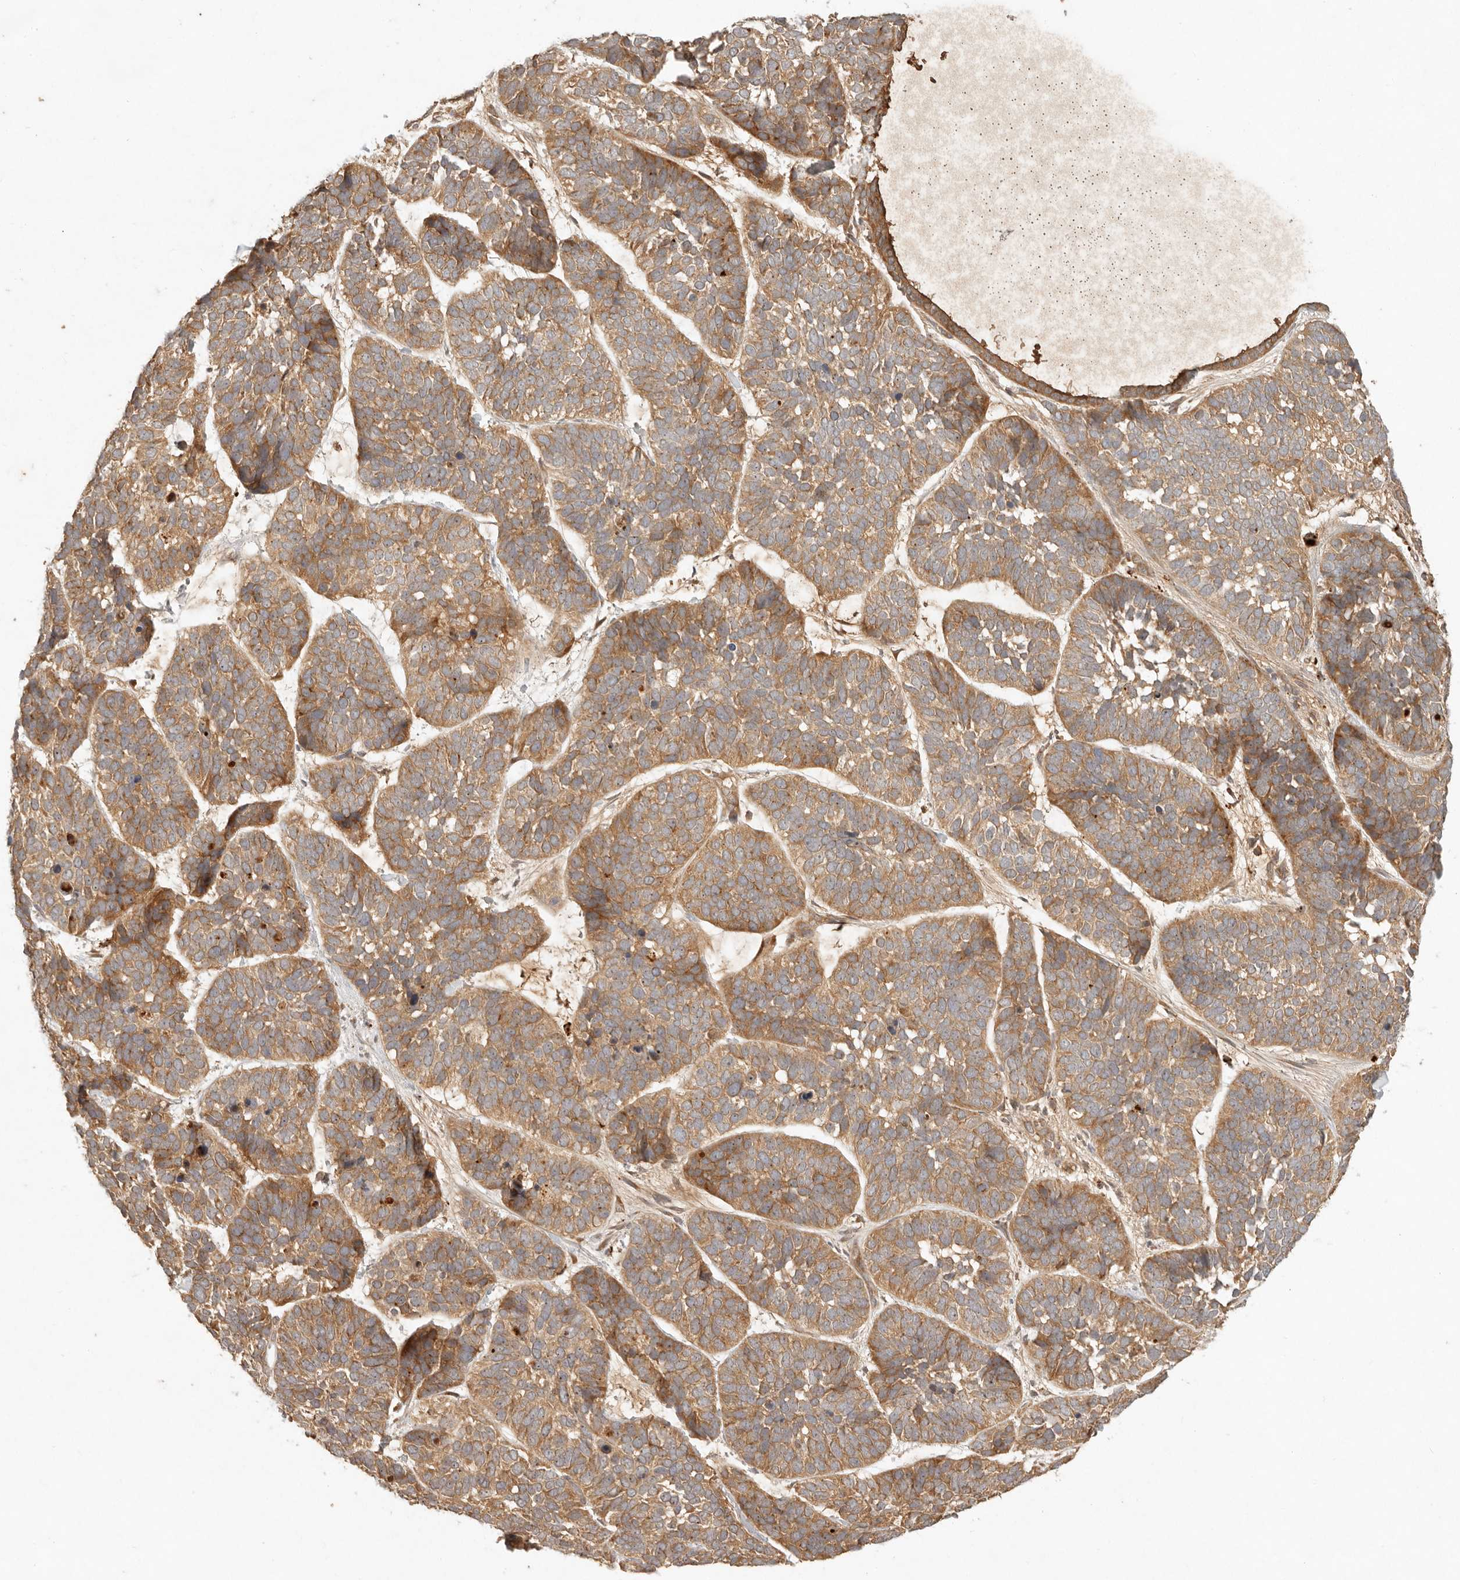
{"staining": {"intensity": "moderate", "quantity": ">75%", "location": "cytoplasmic/membranous"}, "tissue": "skin cancer", "cell_type": "Tumor cells", "image_type": "cancer", "snomed": [{"axis": "morphology", "description": "Basal cell carcinoma"}, {"axis": "topography", "description": "Skin"}], "caption": "High-magnification brightfield microscopy of skin cancer (basal cell carcinoma) stained with DAB (brown) and counterstained with hematoxylin (blue). tumor cells exhibit moderate cytoplasmic/membranous staining is present in approximately>75% of cells.", "gene": "ANKRD61", "patient": {"sex": "male", "age": 62}}